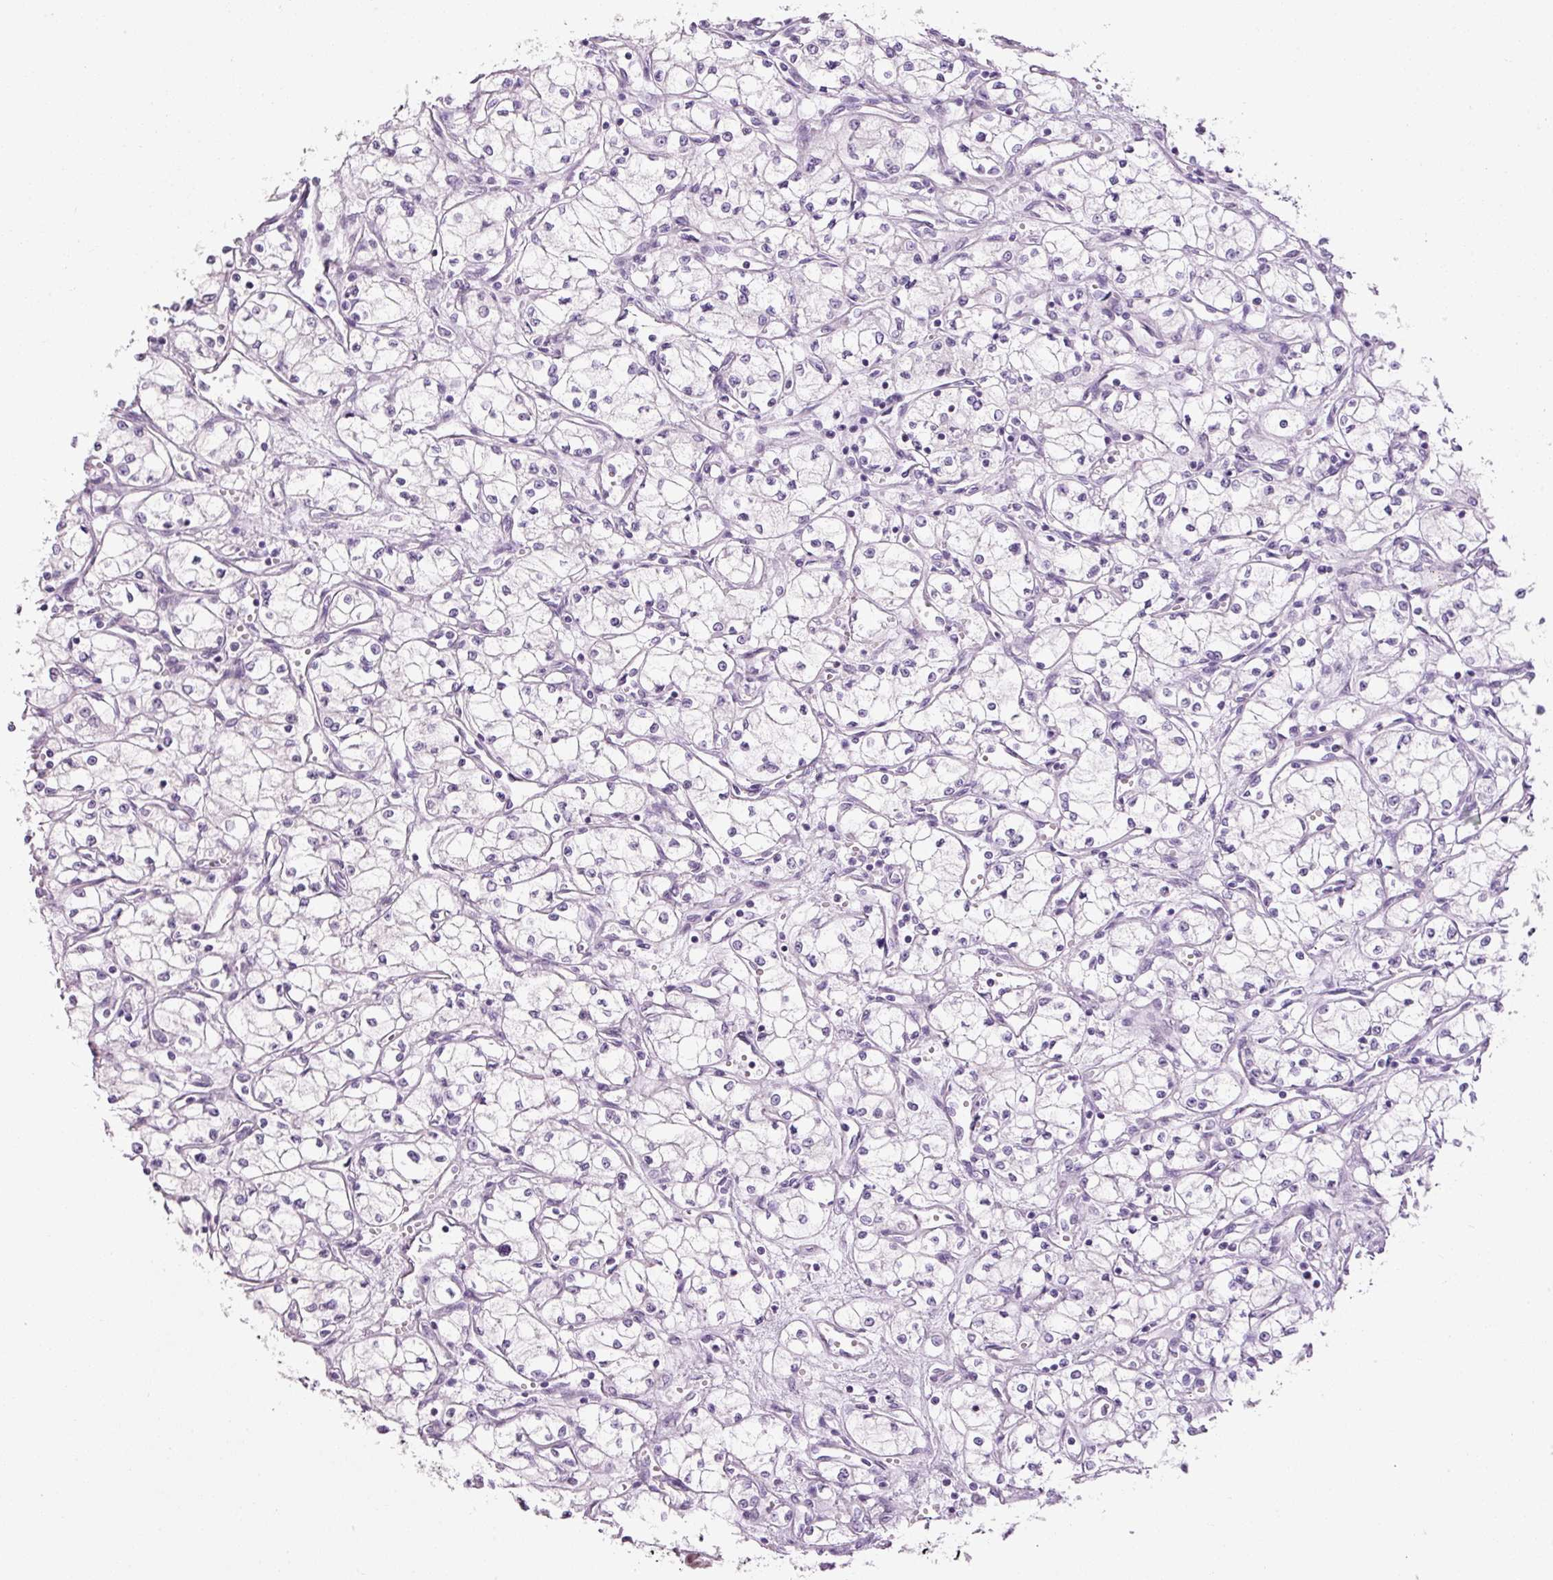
{"staining": {"intensity": "negative", "quantity": "none", "location": "none"}, "tissue": "renal cancer", "cell_type": "Tumor cells", "image_type": "cancer", "snomed": [{"axis": "morphology", "description": "Normal tissue, NOS"}, {"axis": "morphology", "description": "Adenocarcinoma, NOS"}, {"axis": "topography", "description": "Kidney"}], "caption": "Protein analysis of renal cancer displays no significant positivity in tumor cells.", "gene": "ANKRD20A1", "patient": {"sex": "male", "age": 59}}